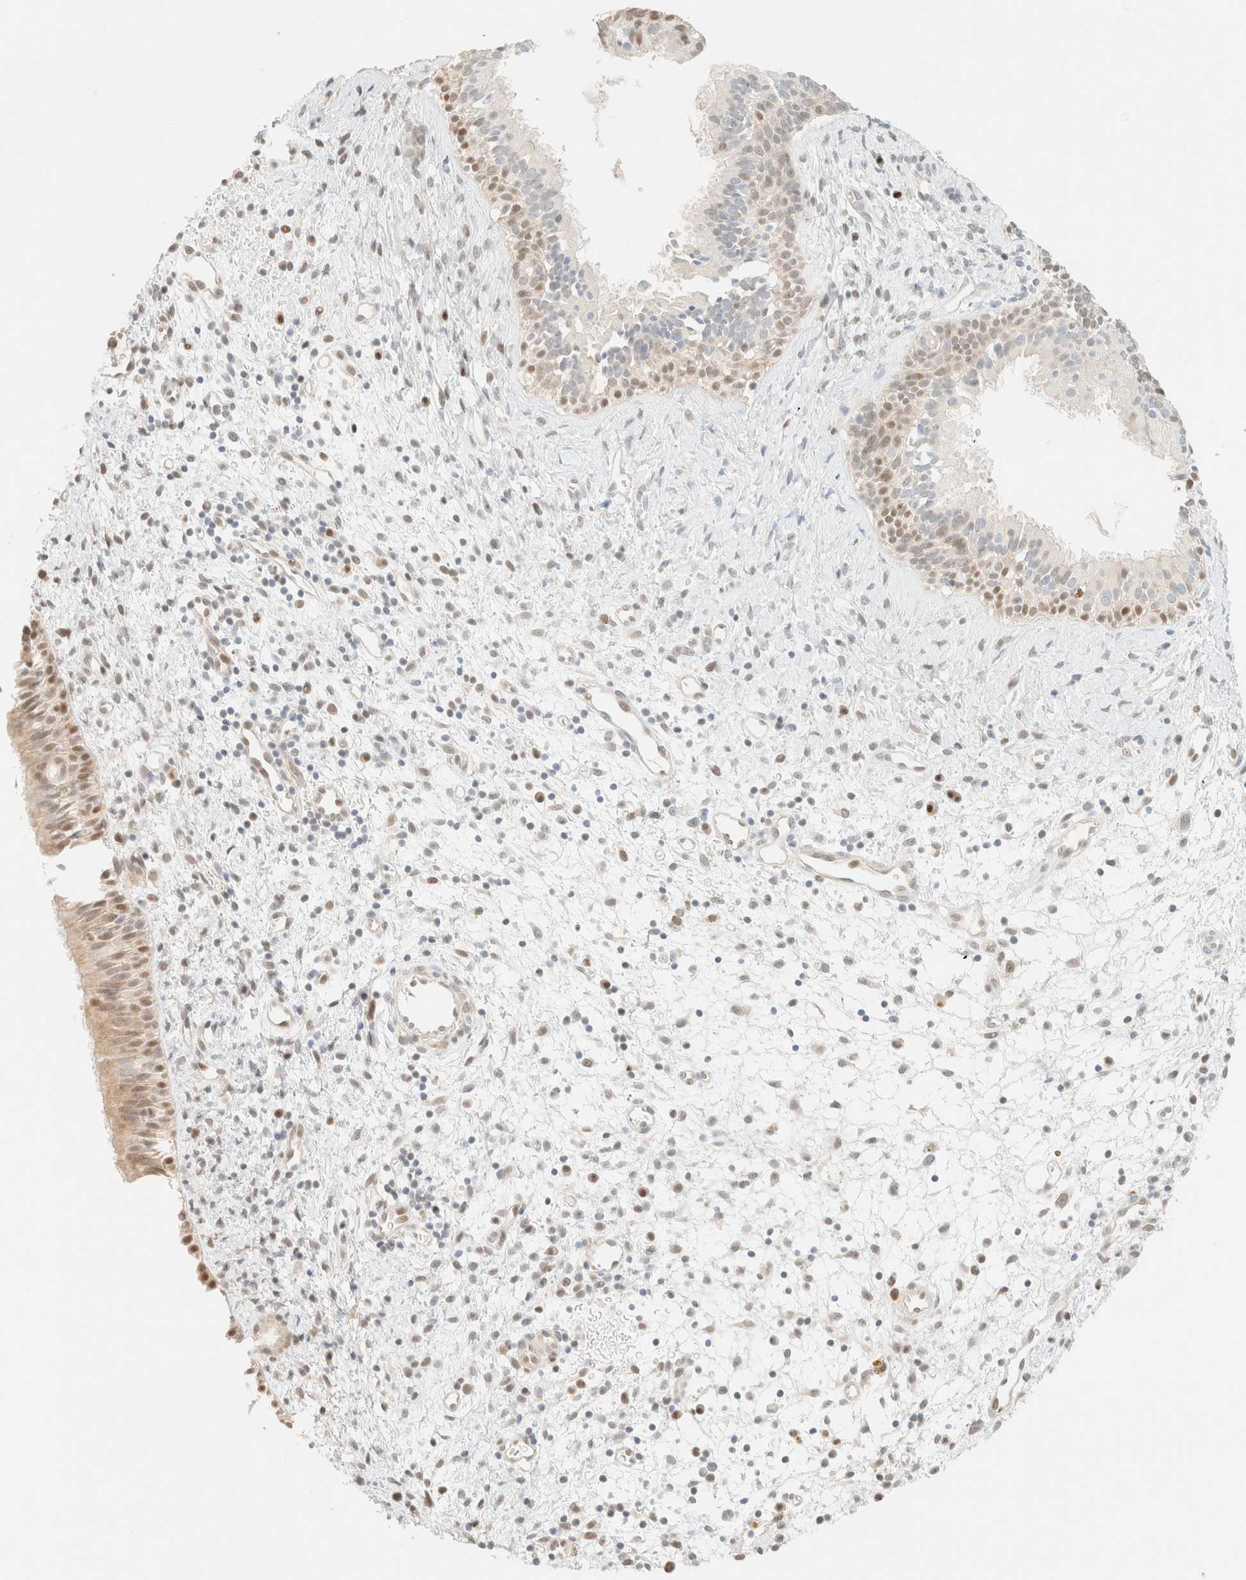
{"staining": {"intensity": "weak", "quantity": "25%-75%", "location": "nuclear"}, "tissue": "nasopharynx", "cell_type": "Respiratory epithelial cells", "image_type": "normal", "snomed": [{"axis": "morphology", "description": "Normal tissue, NOS"}, {"axis": "topography", "description": "Nasopharynx"}], "caption": "This photomicrograph demonstrates immunohistochemistry staining of normal human nasopharynx, with low weak nuclear positivity in about 25%-75% of respiratory epithelial cells.", "gene": "TSR1", "patient": {"sex": "male", "age": 22}}